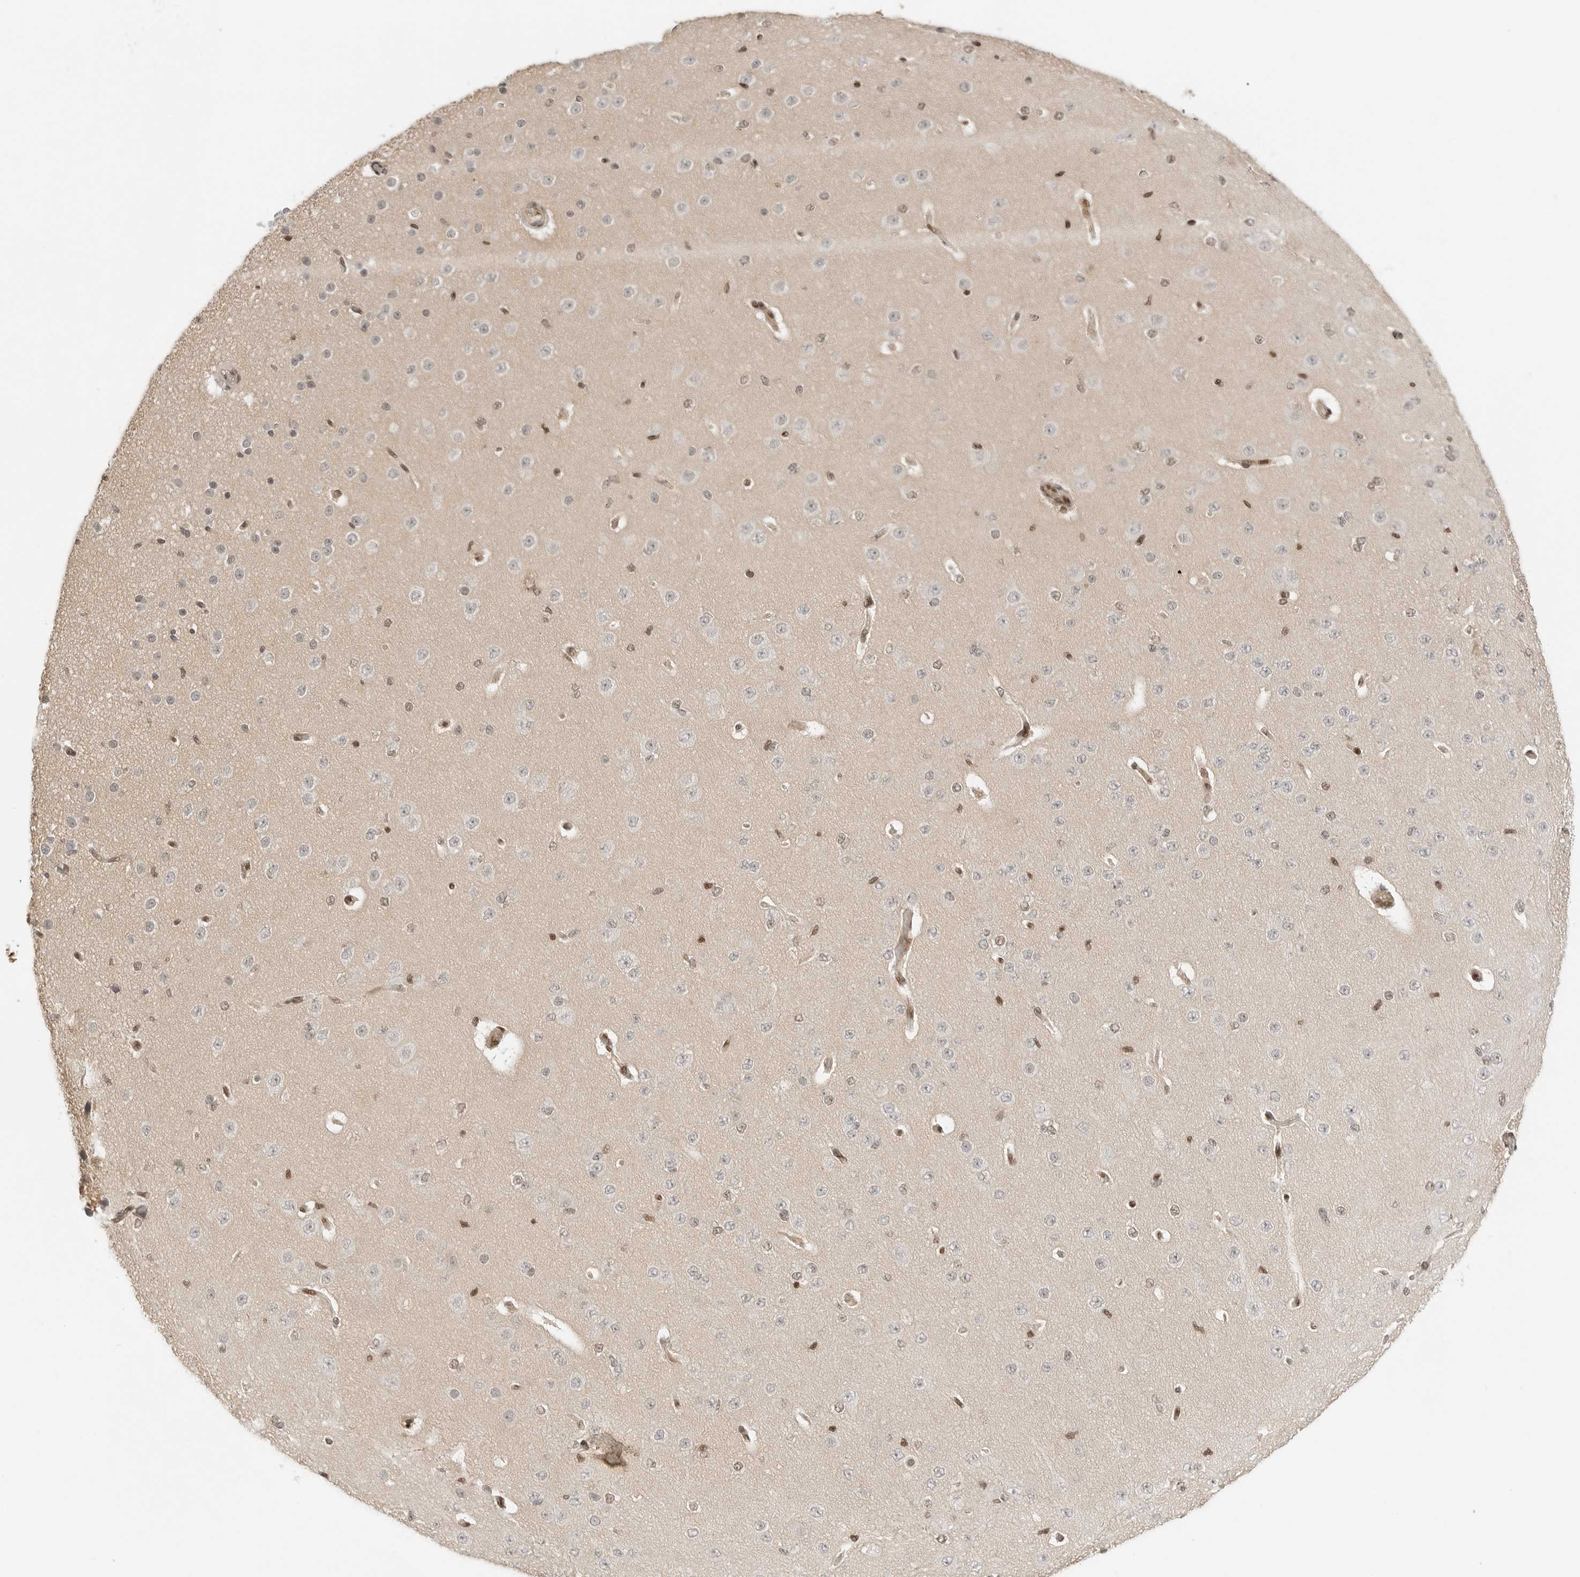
{"staining": {"intensity": "moderate", "quantity": ">75%", "location": "nuclear"}, "tissue": "cerebral cortex", "cell_type": "Endothelial cells", "image_type": "normal", "snomed": [{"axis": "morphology", "description": "Normal tissue, NOS"}, {"axis": "morphology", "description": "Developmental malformation"}, {"axis": "topography", "description": "Cerebral cortex"}], "caption": "The micrograph shows immunohistochemical staining of normal cerebral cortex. There is moderate nuclear staining is appreciated in approximately >75% of endothelial cells. Using DAB (3,3'-diaminobenzidine) (brown) and hematoxylin (blue) stains, captured at high magnification using brightfield microscopy.", "gene": "CRTC2", "patient": {"sex": "female", "age": 30}}